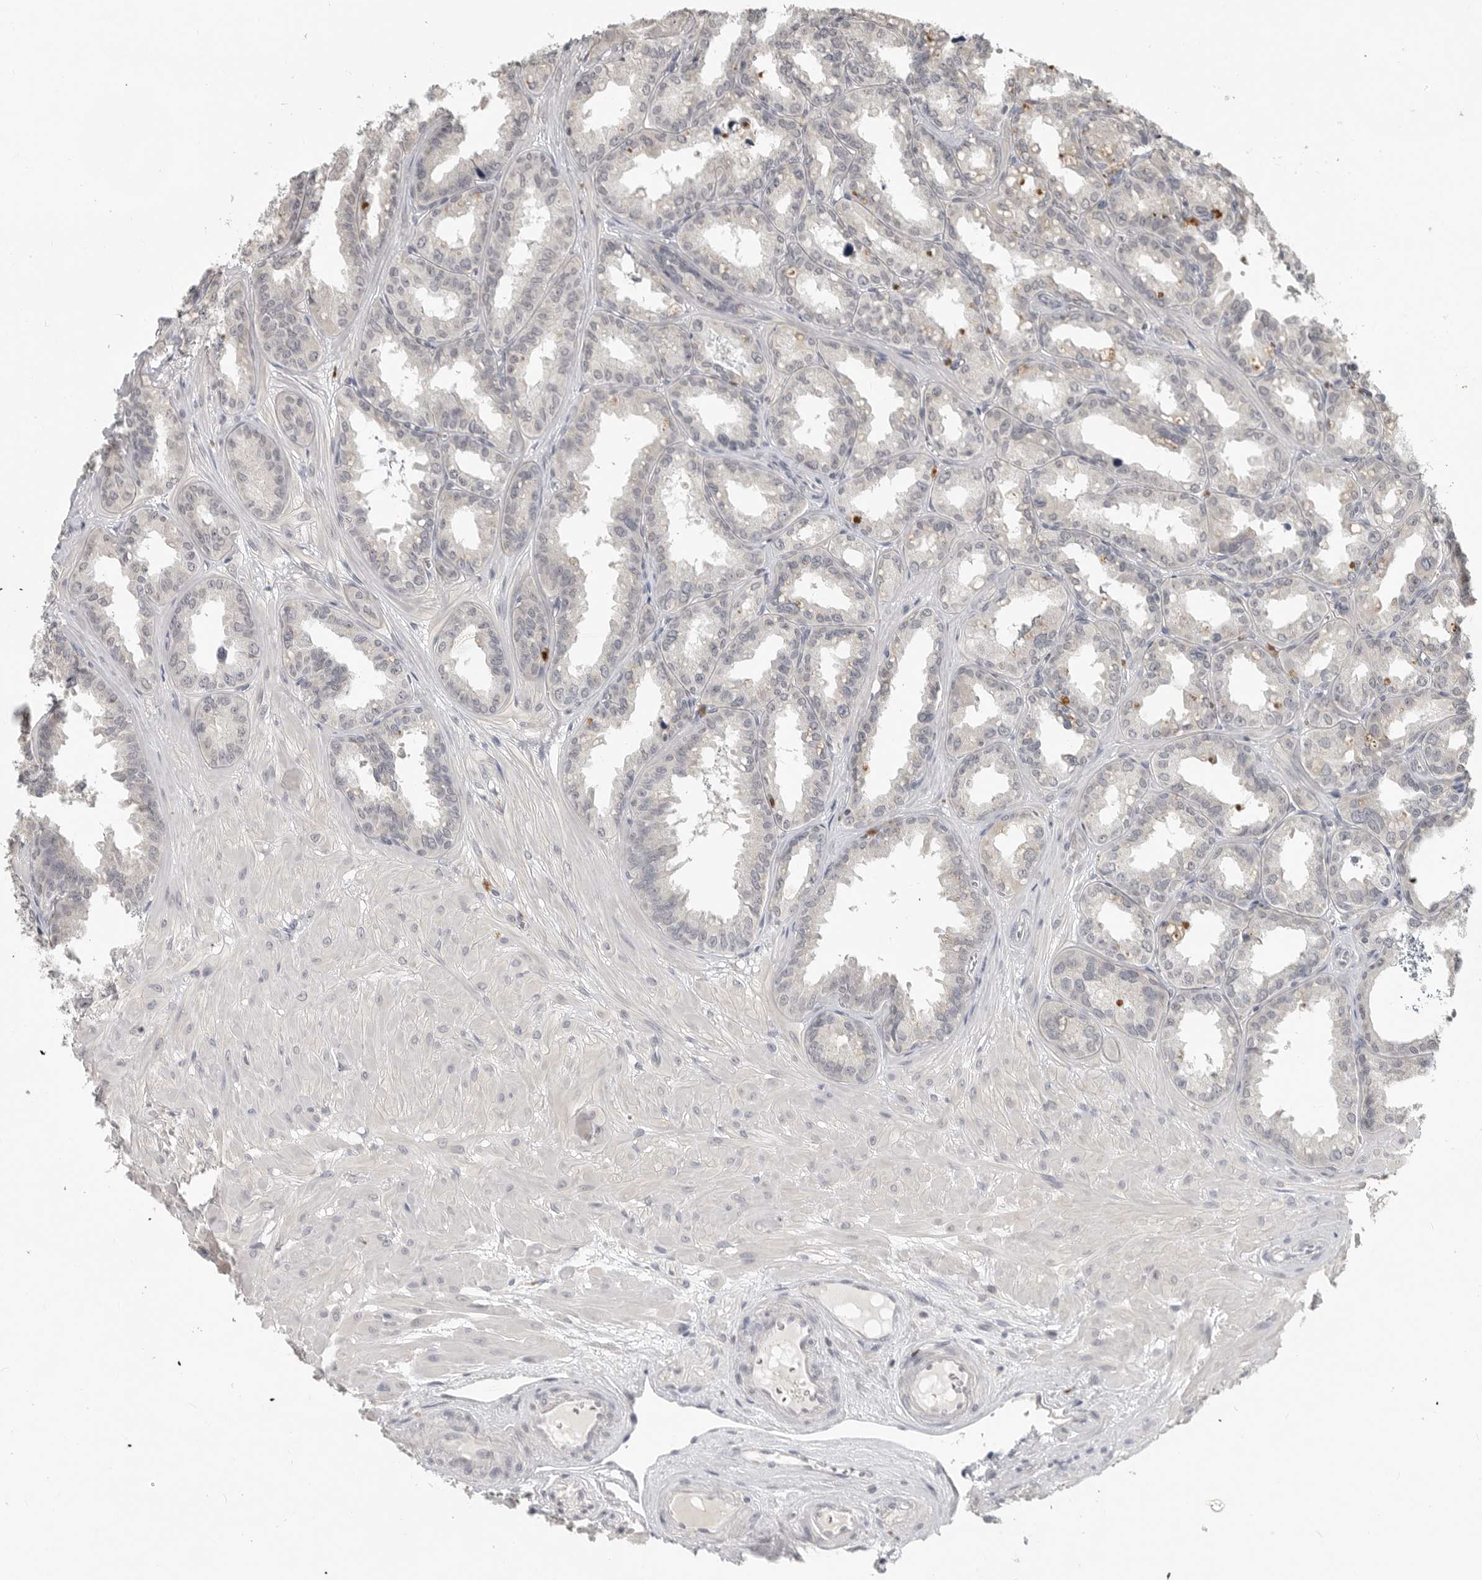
{"staining": {"intensity": "negative", "quantity": "none", "location": "none"}, "tissue": "seminal vesicle", "cell_type": "Glandular cells", "image_type": "normal", "snomed": [{"axis": "morphology", "description": "Normal tissue, NOS"}, {"axis": "topography", "description": "Prostate"}, {"axis": "topography", "description": "Seminal veicle"}], "caption": "High magnification brightfield microscopy of unremarkable seminal vesicle stained with DAB (3,3'-diaminobenzidine) (brown) and counterstained with hematoxylin (blue): glandular cells show no significant positivity. (DAB immunohistochemistry, high magnification).", "gene": "FOXP3", "patient": {"sex": "male", "age": 51}}